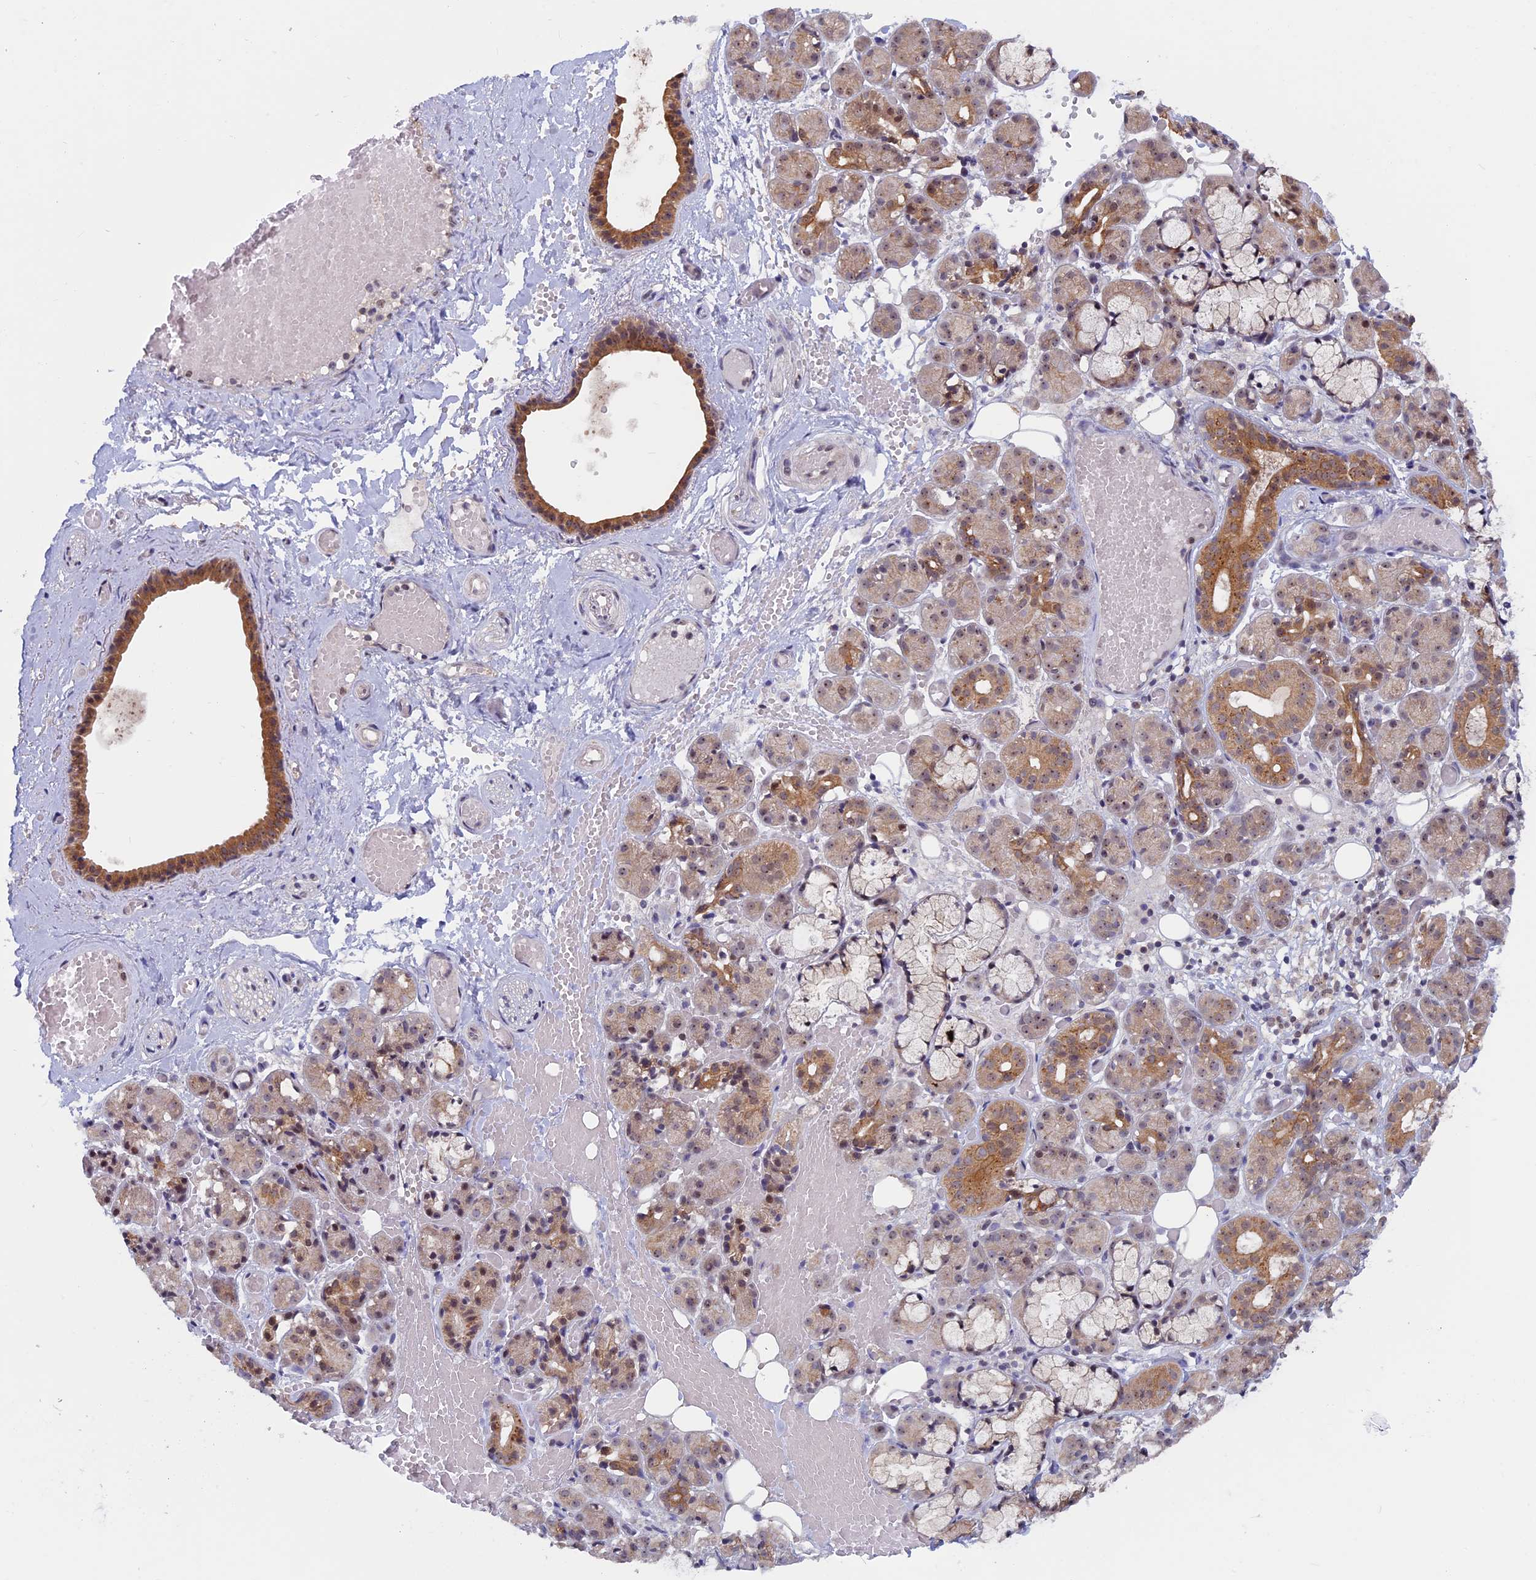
{"staining": {"intensity": "moderate", "quantity": "25%-75%", "location": "cytoplasmic/membranous,nuclear"}, "tissue": "salivary gland", "cell_type": "Glandular cells", "image_type": "normal", "snomed": [{"axis": "morphology", "description": "Normal tissue, NOS"}, {"axis": "topography", "description": "Salivary gland"}], "caption": "Immunohistochemical staining of unremarkable salivary gland displays medium levels of moderate cytoplasmic/membranous,nuclear positivity in about 25%-75% of glandular cells. (Stains: DAB in brown, nuclei in blue, Microscopy: brightfield microscopy at high magnification).", "gene": "SPIRE1", "patient": {"sex": "male", "age": 63}}